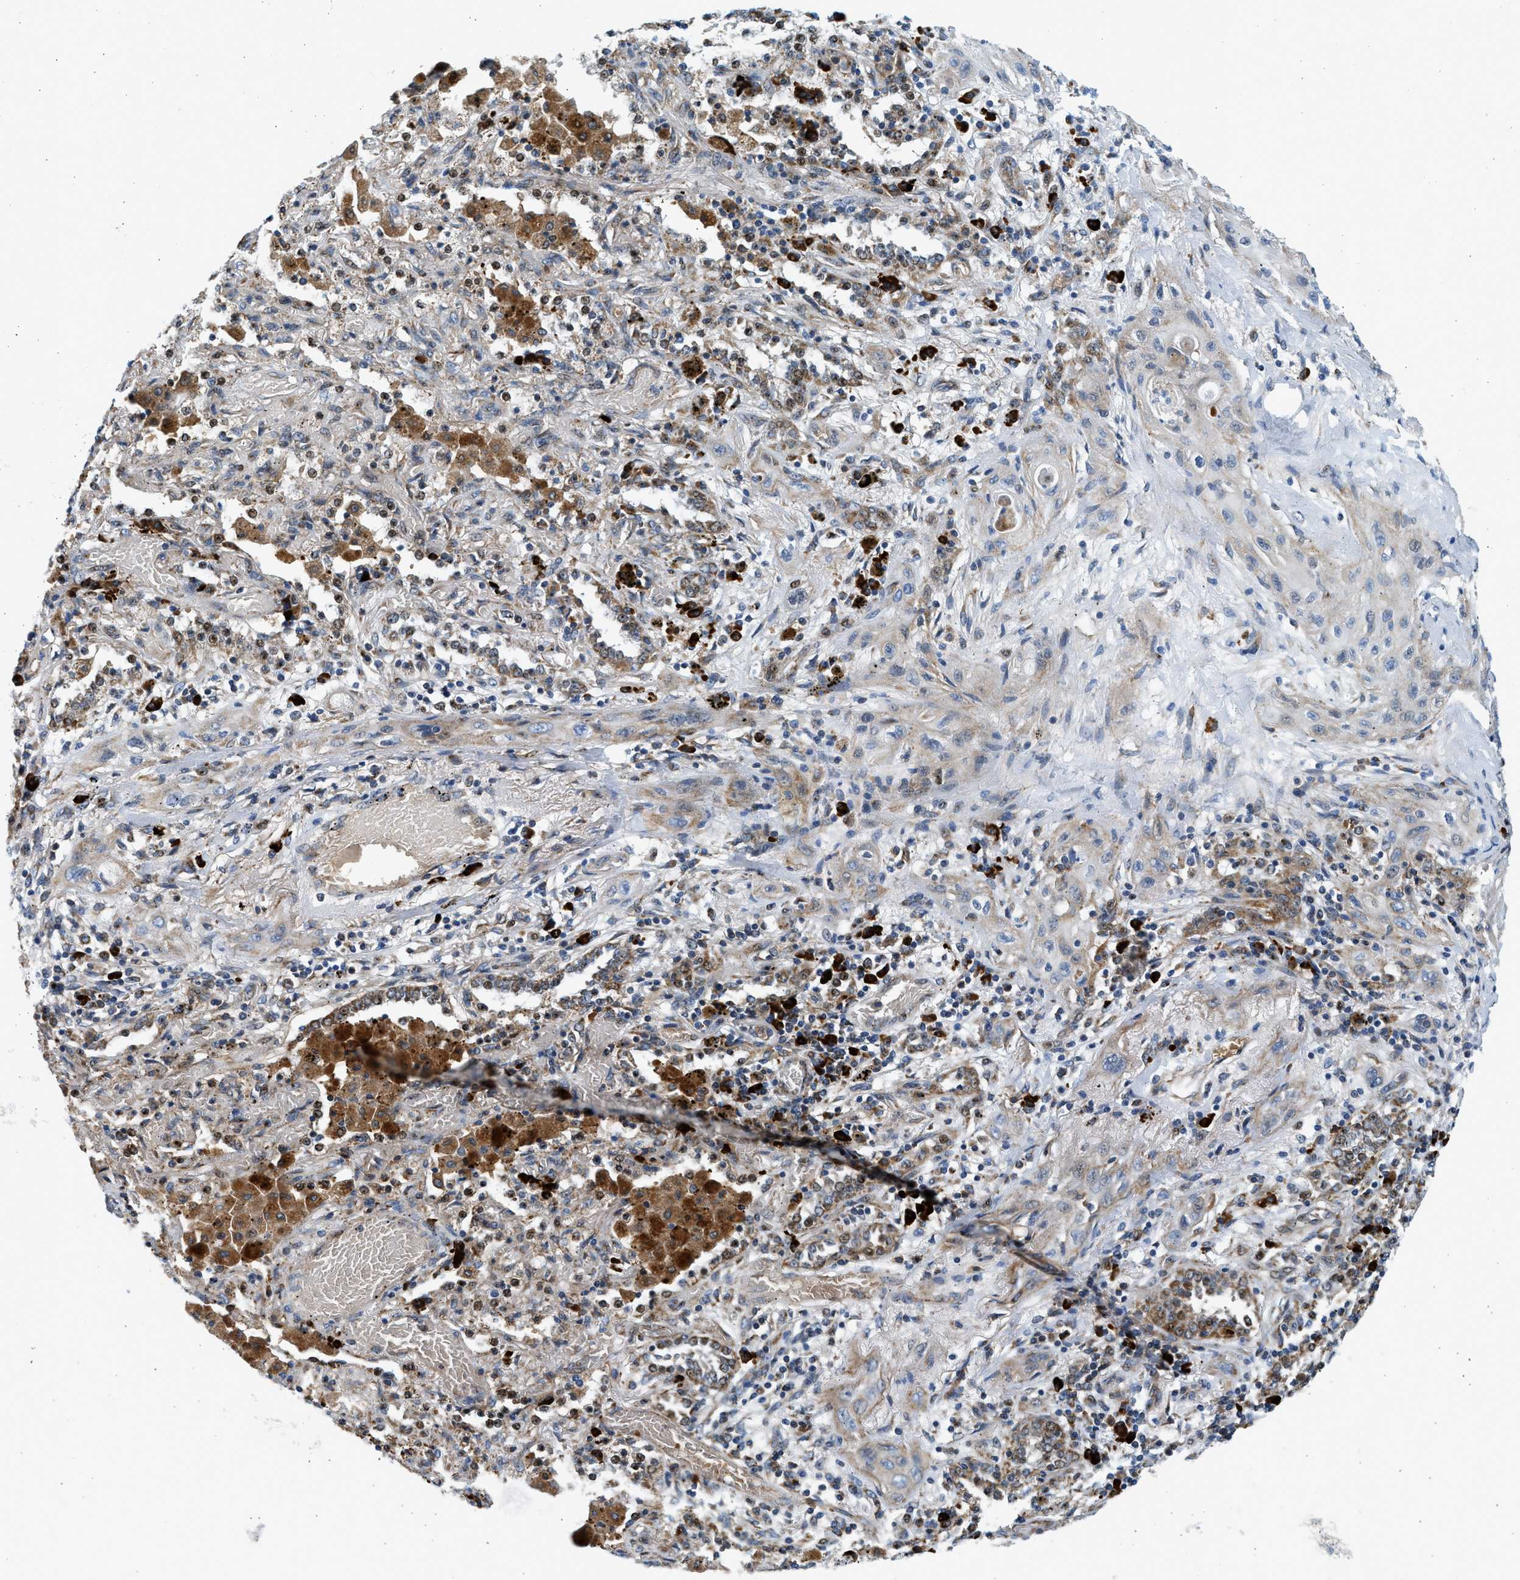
{"staining": {"intensity": "moderate", "quantity": ">75%", "location": "cytoplasmic/membranous"}, "tissue": "lung cancer", "cell_type": "Tumor cells", "image_type": "cancer", "snomed": [{"axis": "morphology", "description": "Squamous cell carcinoma, NOS"}, {"axis": "topography", "description": "Lung"}], "caption": "Human lung cancer (squamous cell carcinoma) stained with a brown dye demonstrates moderate cytoplasmic/membranous positive positivity in approximately >75% of tumor cells.", "gene": "KCNMB3", "patient": {"sex": "female", "age": 47}}